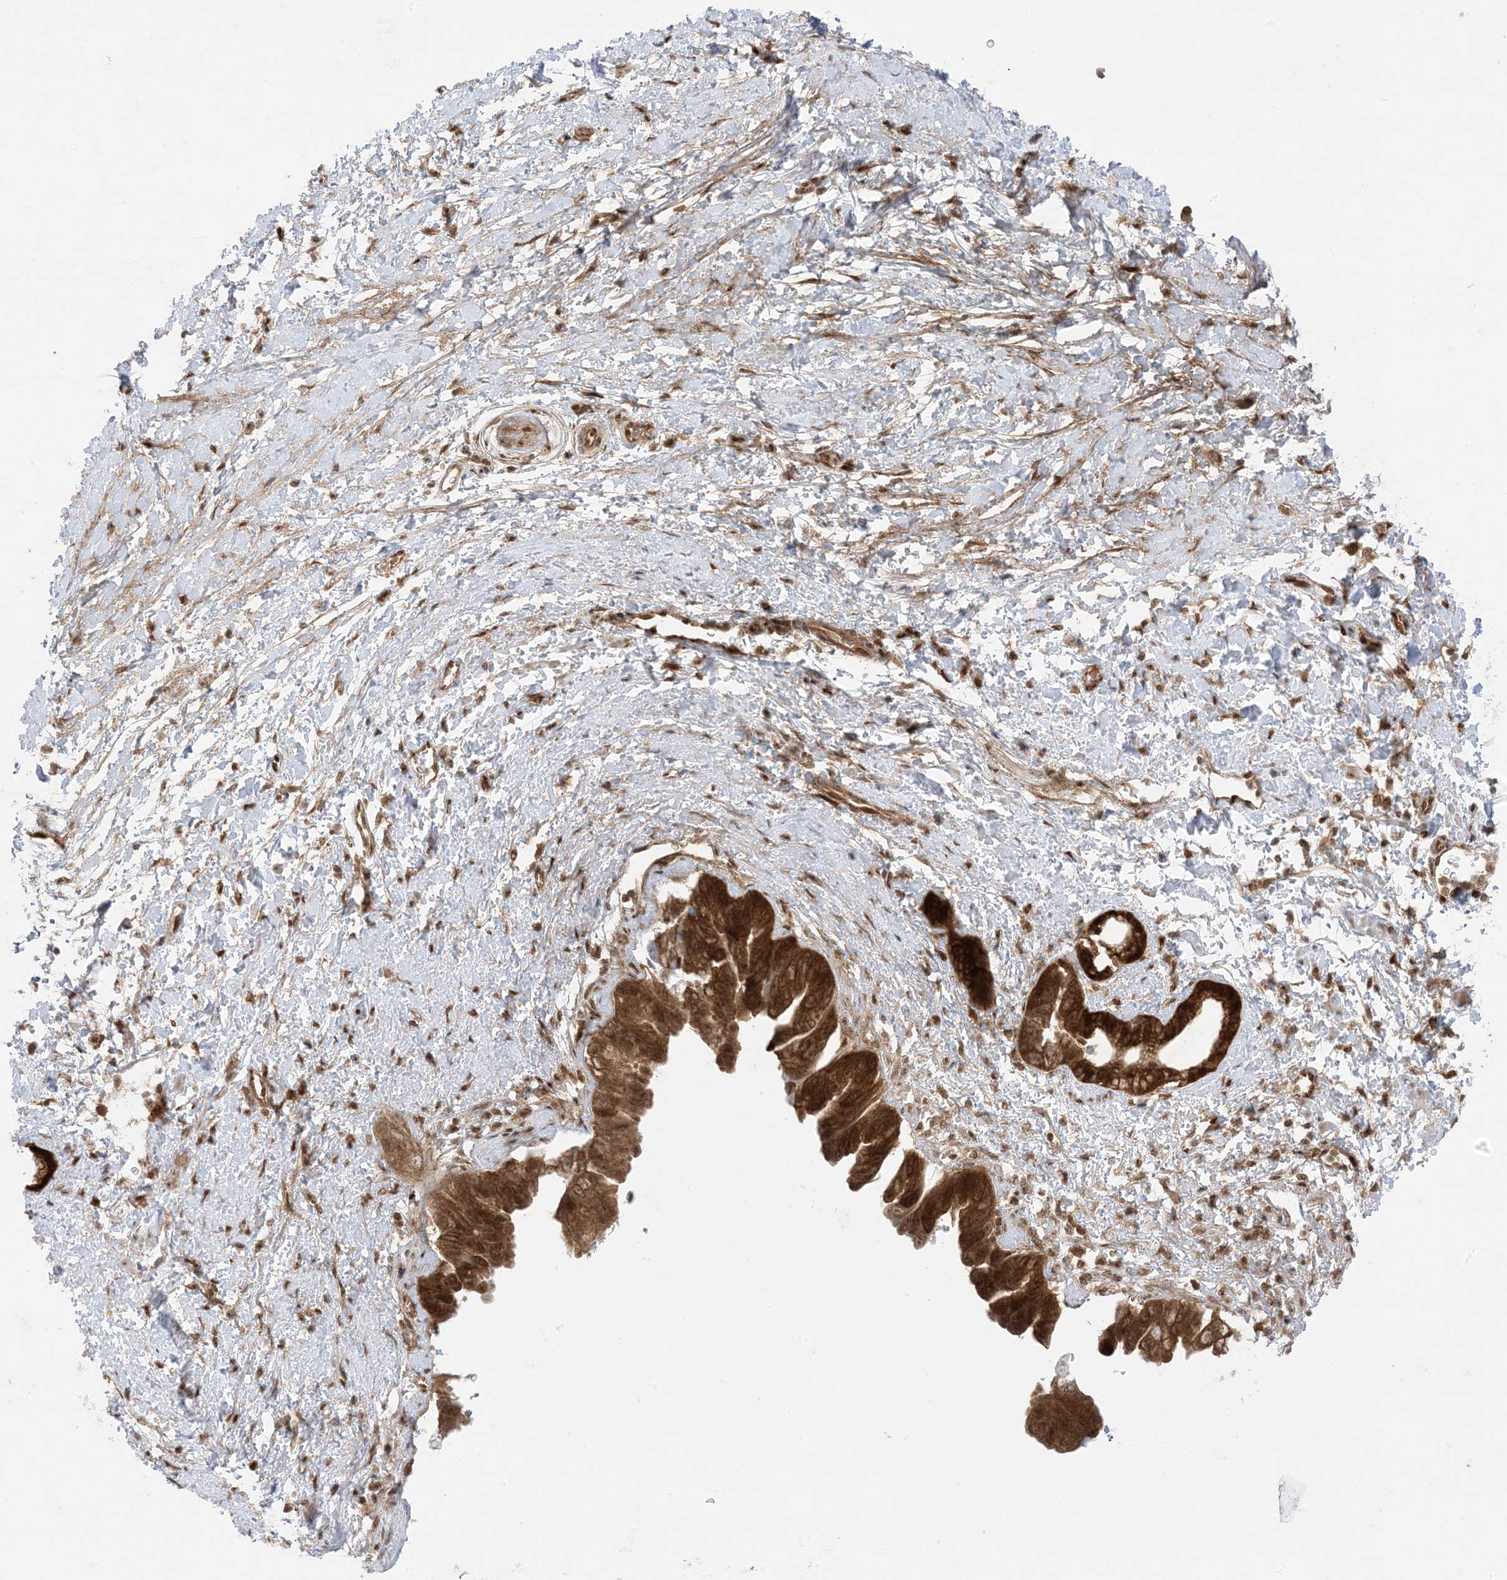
{"staining": {"intensity": "strong", "quantity": ">75%", "location": "cytoplasmic/membranous"}, "tissue": "pancreatic cancer", "cell_type": "Tumor cells", "image_type": "cancer", "snomed": [{"axis": "morphology", "description": "Adenocarcinoma, NOS"}, {"axis": "topography", "description": "Pancreas"}], "caption": "Immunohistochemical staining of human pancreatic cancer (adenocarcinoma) displays high levels of strong cytoplasmic/membranous protein positivity in about >75% of tumor cells.", "gene": "PTPA", "patient": {"sex": "female", "age": 72}}